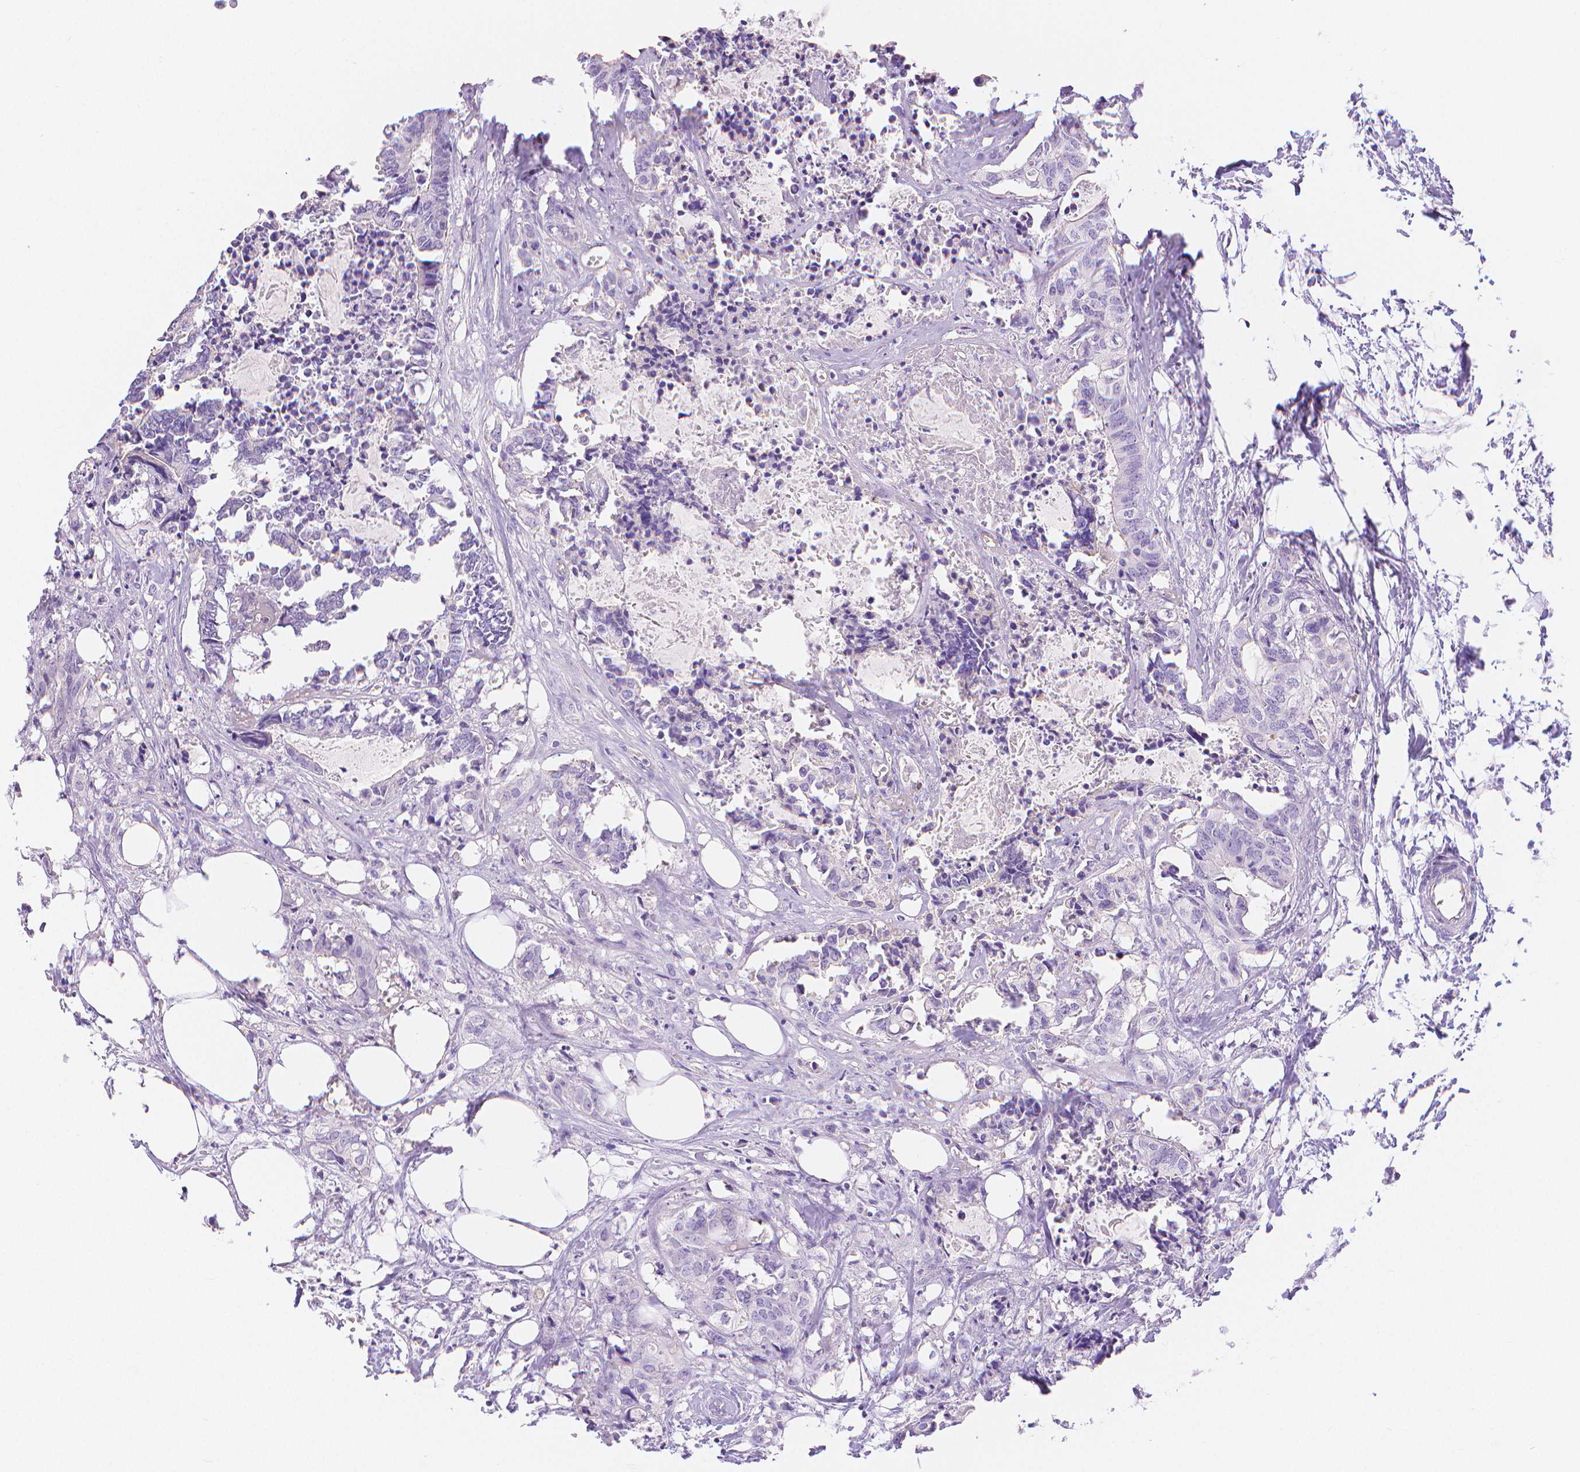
{"staining": {"intensity": "negative", "quantity": "none", "location": "none"}, "tissue": "colorectal cancer", "cell_type": "Tumor cells", "image_type": "cancer", "snomed": [{"axis": "morphology", "description": "Adenocarcinoma, NOS"}, {"axis": "topography", "description": "Colon"}, {"axis": "topography", "description": "Rectum"}], "caption": "This photomicrograph is of colorectal cancer (adenocarcinoma) stained with immunohistochemistry to label a protein in brown with the nuclei are counter-stained blue. There is no staining in tumor cells.", "gene": "SLC27A5", "patient": {"sex": "male", "age": 57}}